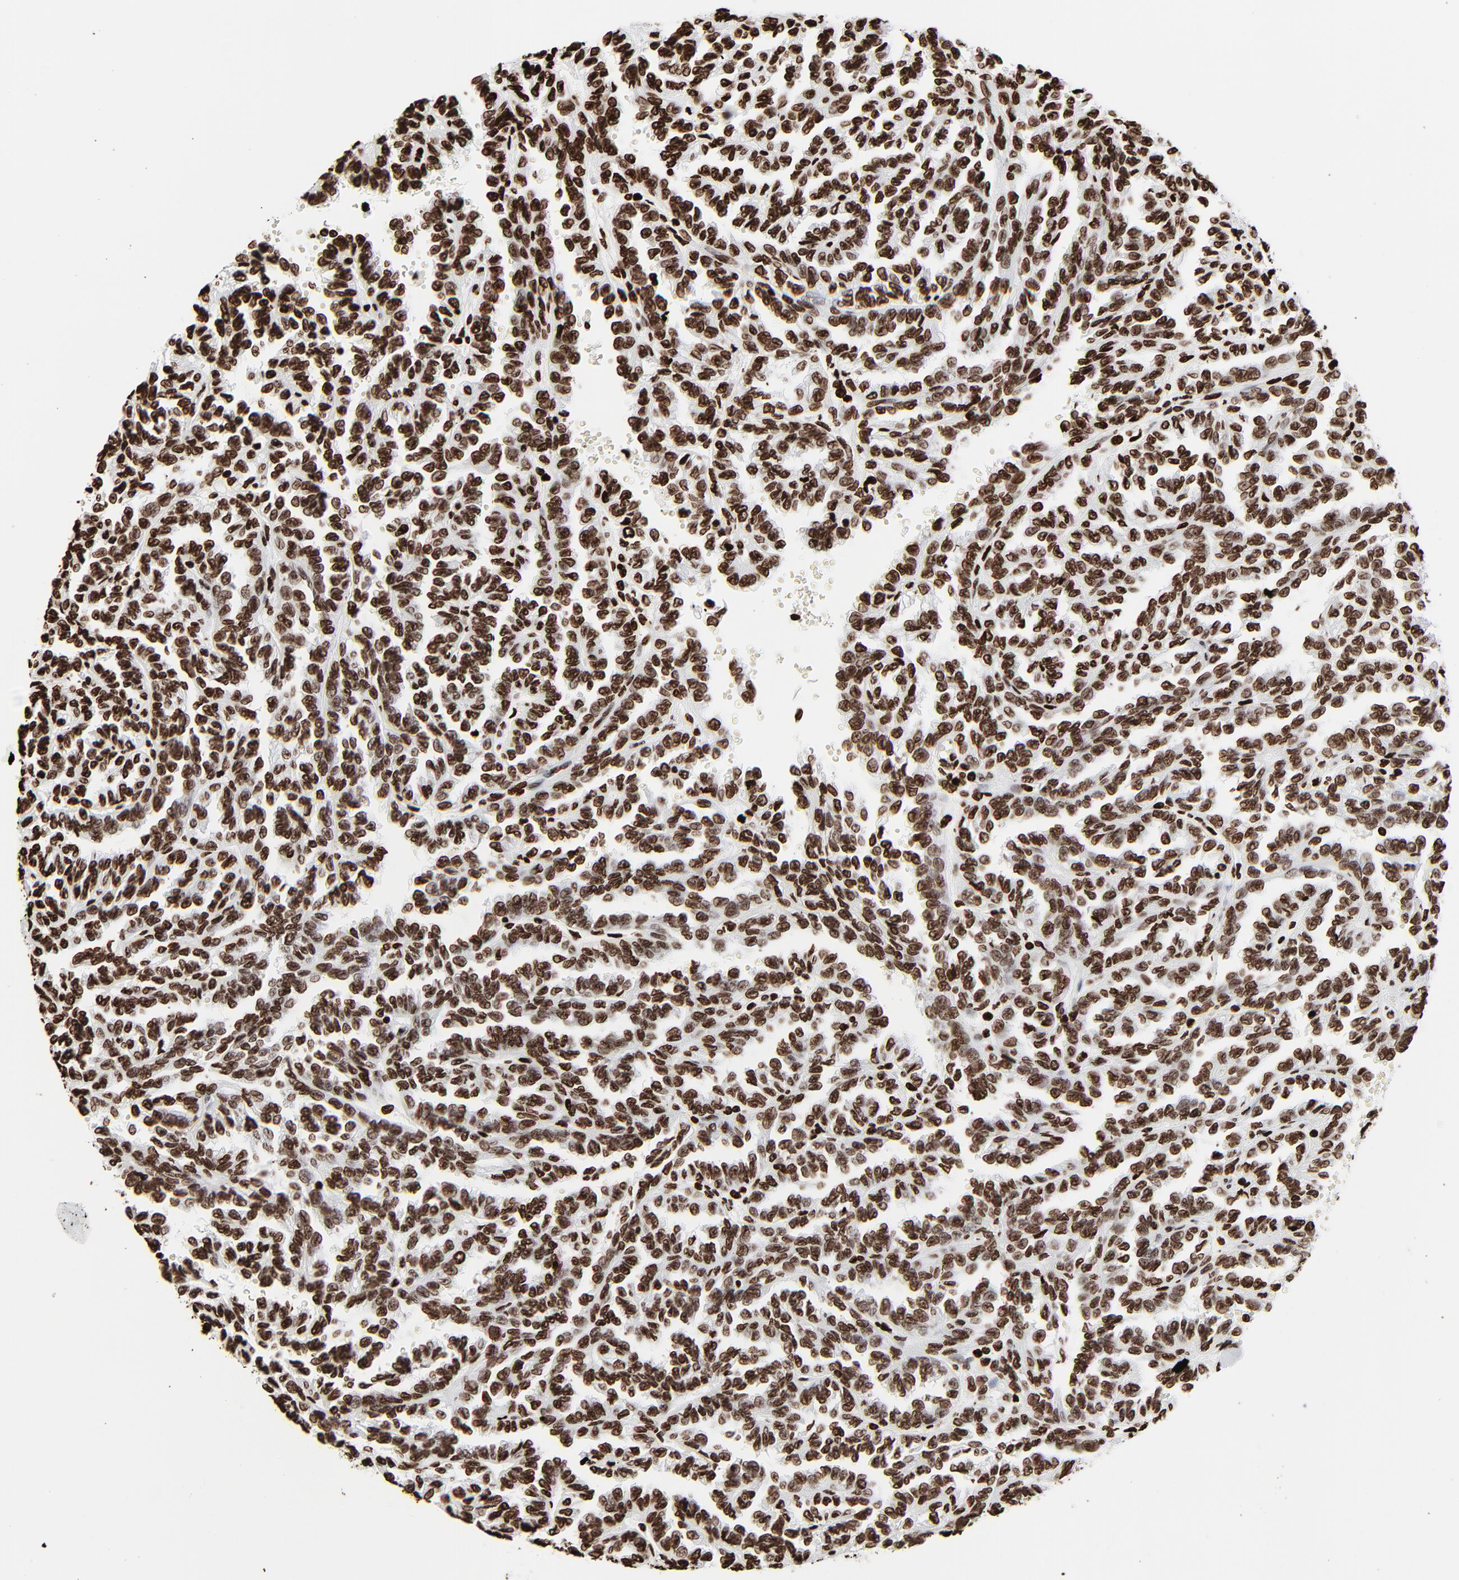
{"staining": {"intensity": "strong", "quantity": ">75%", "location": "nuclear"}, "tissue": "renal cancer", "cell_type": "Tumor cells", "image_type": "cancer", "snomed": [{"axis": "morphology", "description": "Inflammation, NOS"}, {"axis": "morphology", "description": "Adenocarcinoma, NOS"}, {"axis": "topography", "description": "Kidney"}], "caption": "Immunohistochemical staining of renal cancer (adenocarcinoma) reveals high levels of strong nuclear staining in approximately >75% of tumor cells.", "gene": "H3-4", "patient": {"sex": "male", "age": 68}}